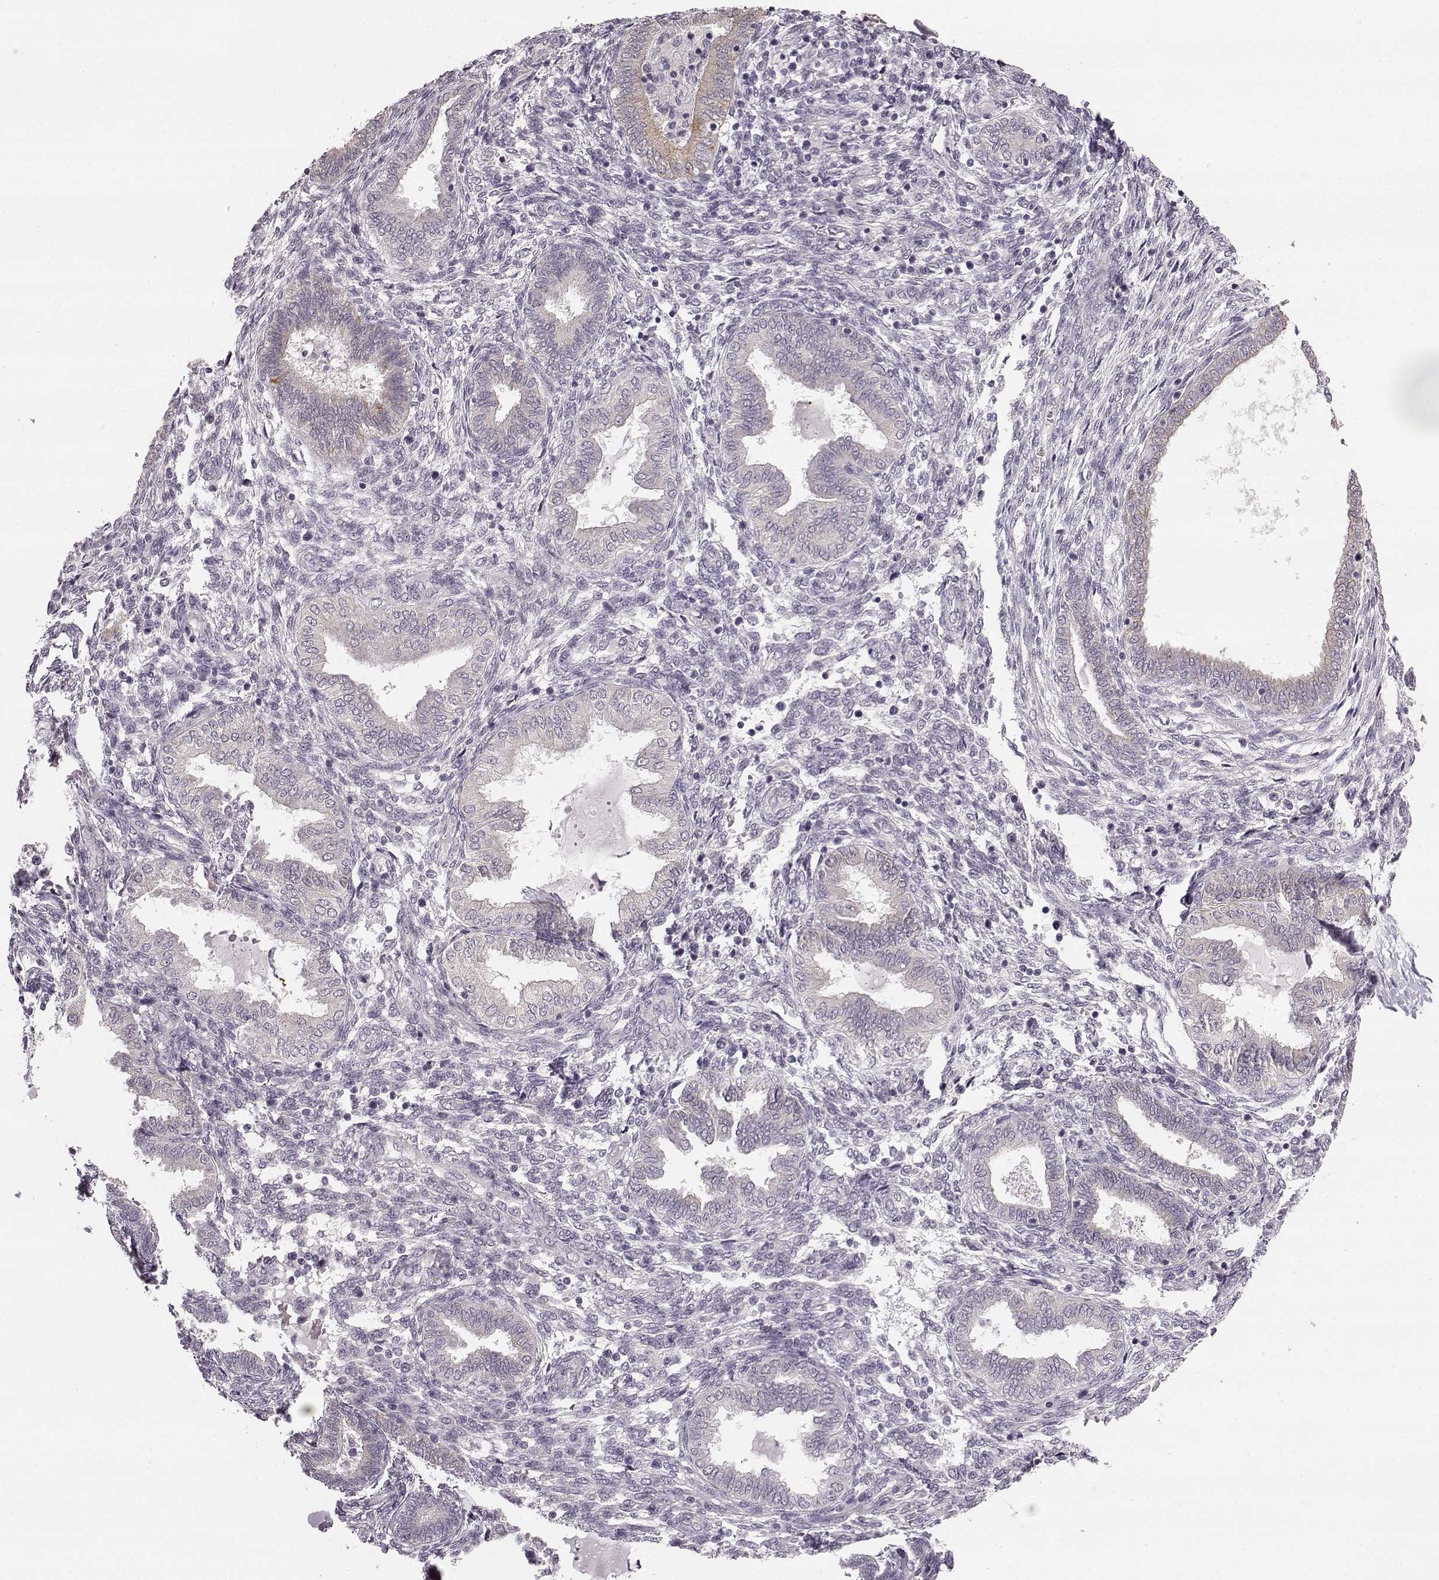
{"staining": {"intensity": "negative", "quantity": "none", "location": "none"}, "tissue": "endometrium", "cell_type": "Cells in endometrial stroma", "image_type": "normal", "snomed": [{"axis": "morphology", "description": "Normal tissue, NOS"}, {"axis": "topography", "description": "Endometrium"}], "caption": "IHC micrograph of benign human endometrium stained for a protein (brown), which demonstrates no staining in cells in endometrial stroma.", "gene": "MAP6D1", "patient": {"sex": "female", "age": 42}}